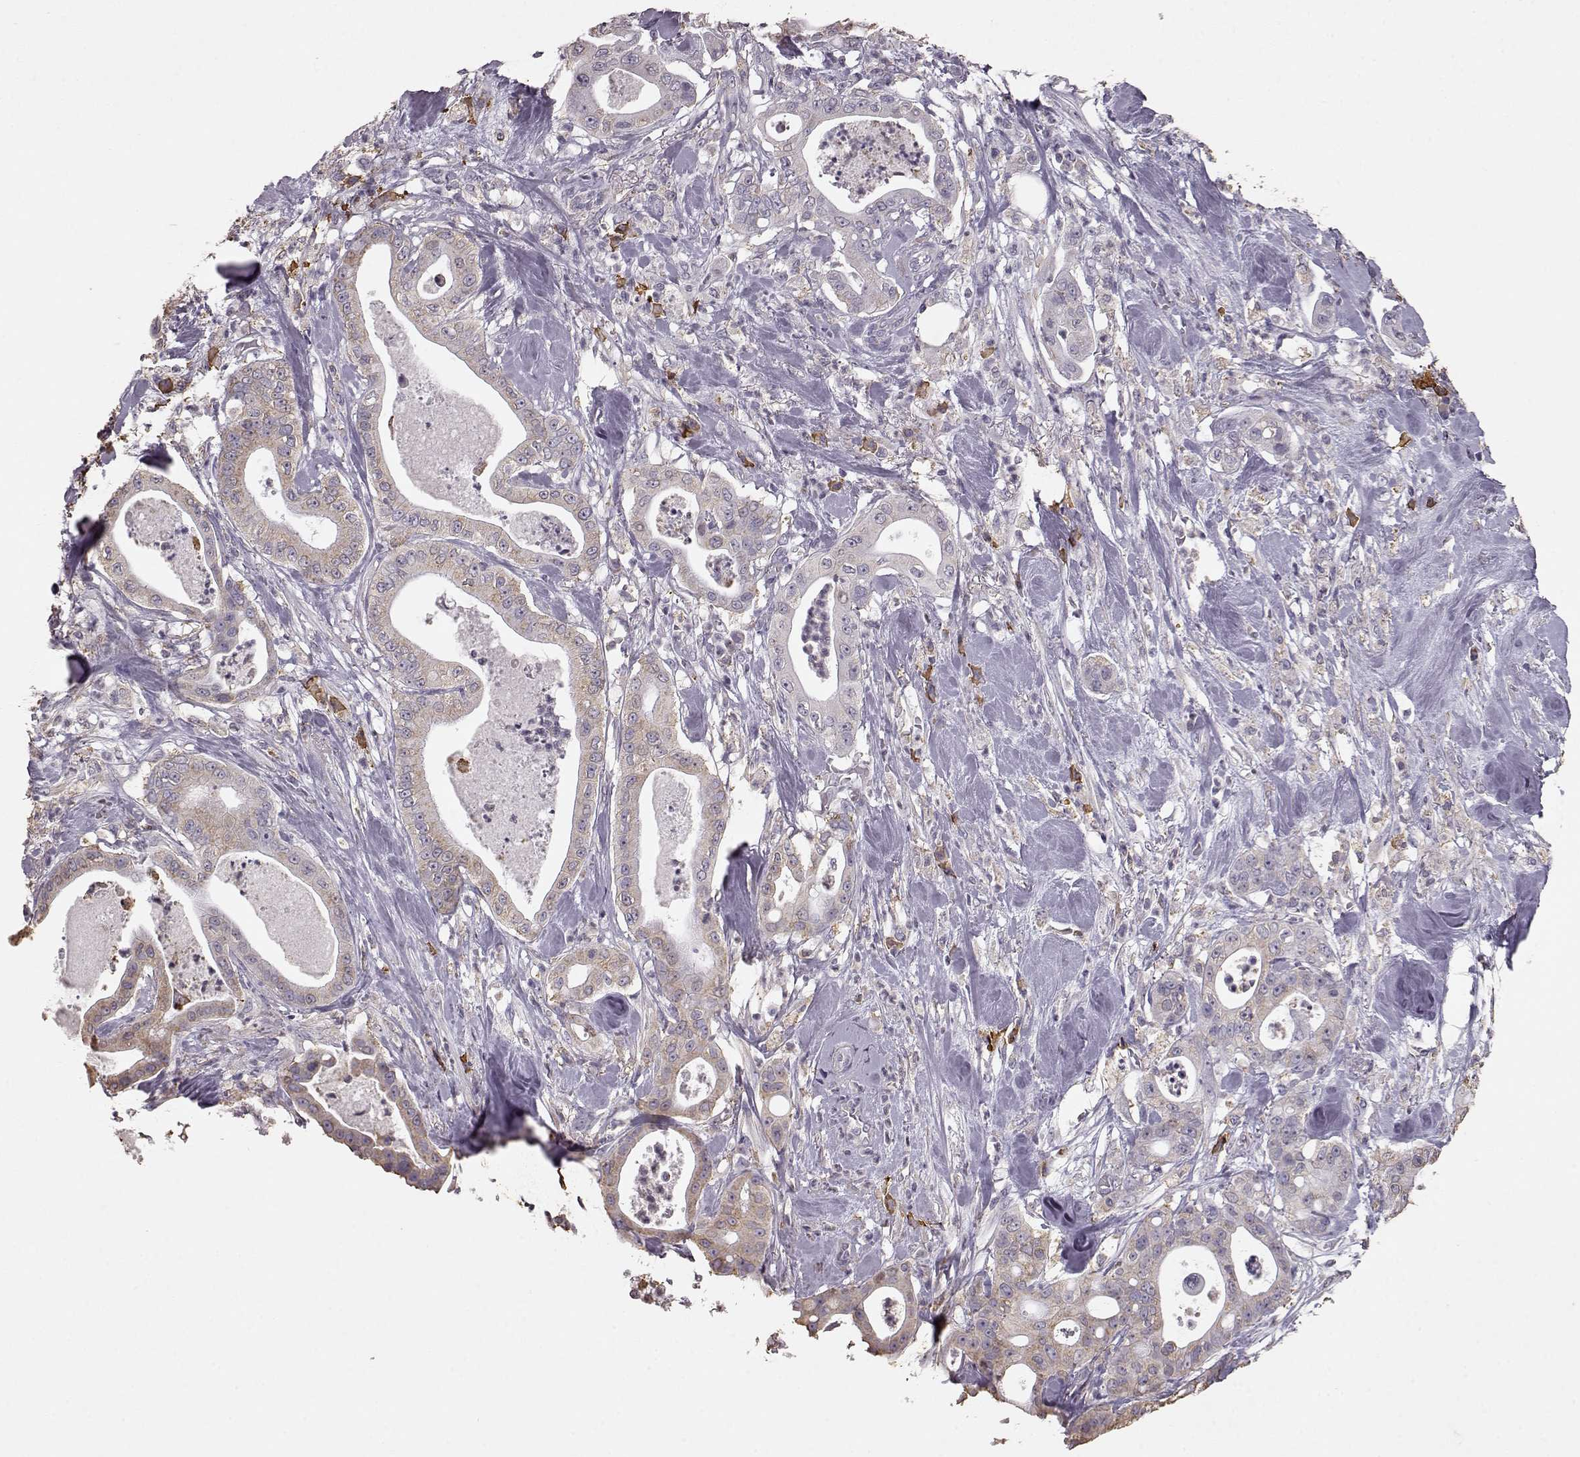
{"staining": {"intensity": "weak", "quantity": ">75%", "location": "cytoplasmic/membranous"}, "tissue": "pancreatic cancer", "cell_type": "Tumor cells", "image_type": "cancer", "snomed": [{"axis": "morphology", "description": "Adenocarcinoma, NOS"}, {"axis": "topography", "description": "Pancreas"}], "caption": "The histopathology image displays a brown stain indicating the presence of a protein in the cytoplasmic/membranous of tumor cells in pancreatic cancer.", "gene": "GABRG3", "patient": {"sex": "male", "age": 71}}